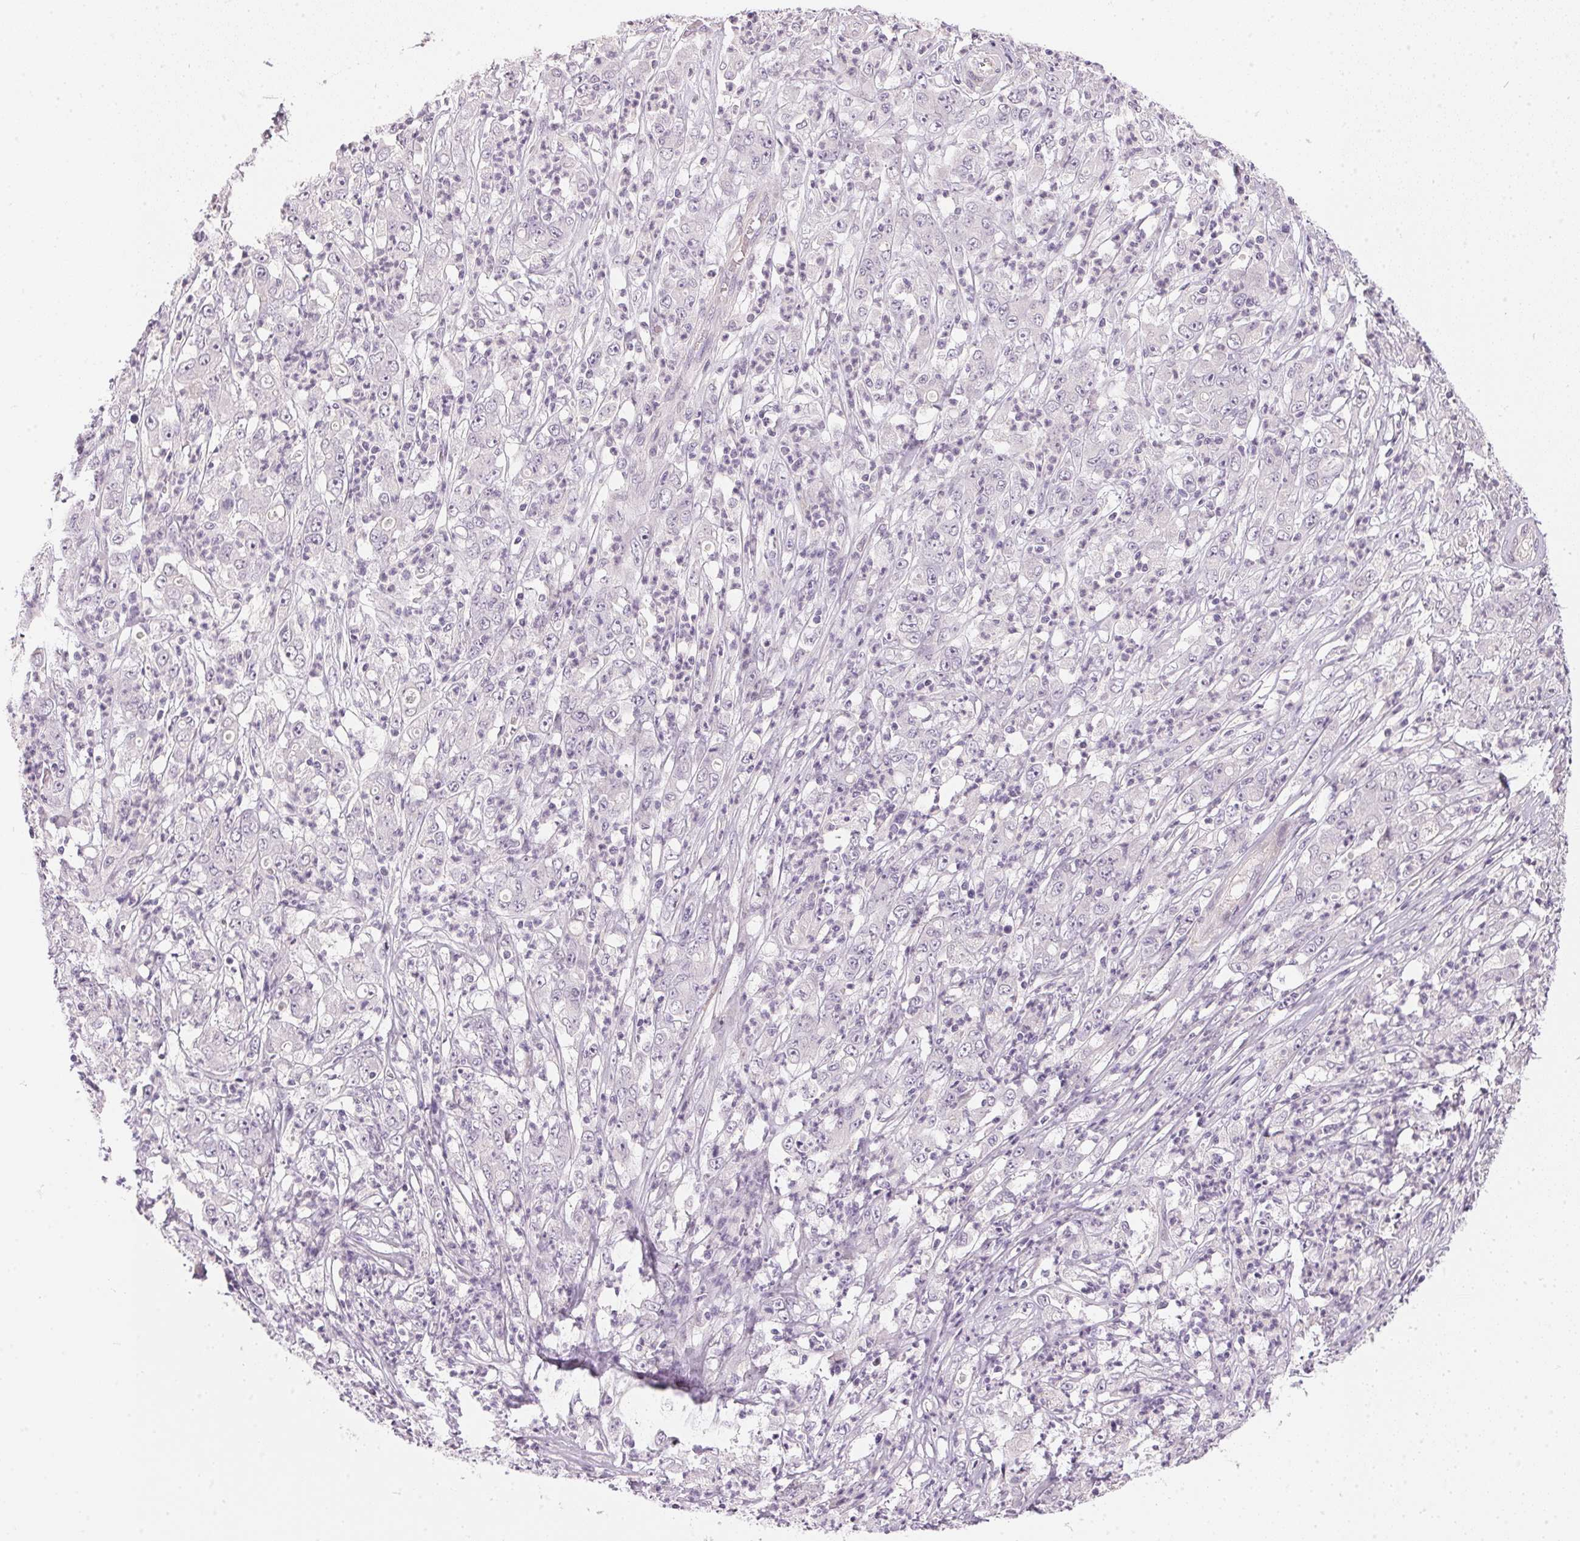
{"staining": {"intensity": "negative", "quantity": "none", "location": "none"}, "tissue": "stomach cancer", "cell_type": "Tumor cells", "image_type": "cancer", "snomed": [{"axis": "morphology", "description": "Adenocarcinoma, NOS"}, {"axis": "topography", "description": "Stomach, lower"}], "caption": "Immunohistochemistry (IHC) image of human stomach cancer (adenocarcinoma) stained for a protein (brown), which reveals no positivity in tumor cells. The staining was performed using DAB to visualize the protein expression in brown, while the nuclei were stained in blue with hematoxylin (Magnification: 20x).", "gene": "GDAP1L1", "patient": {"sex": "female", "age": 71}}